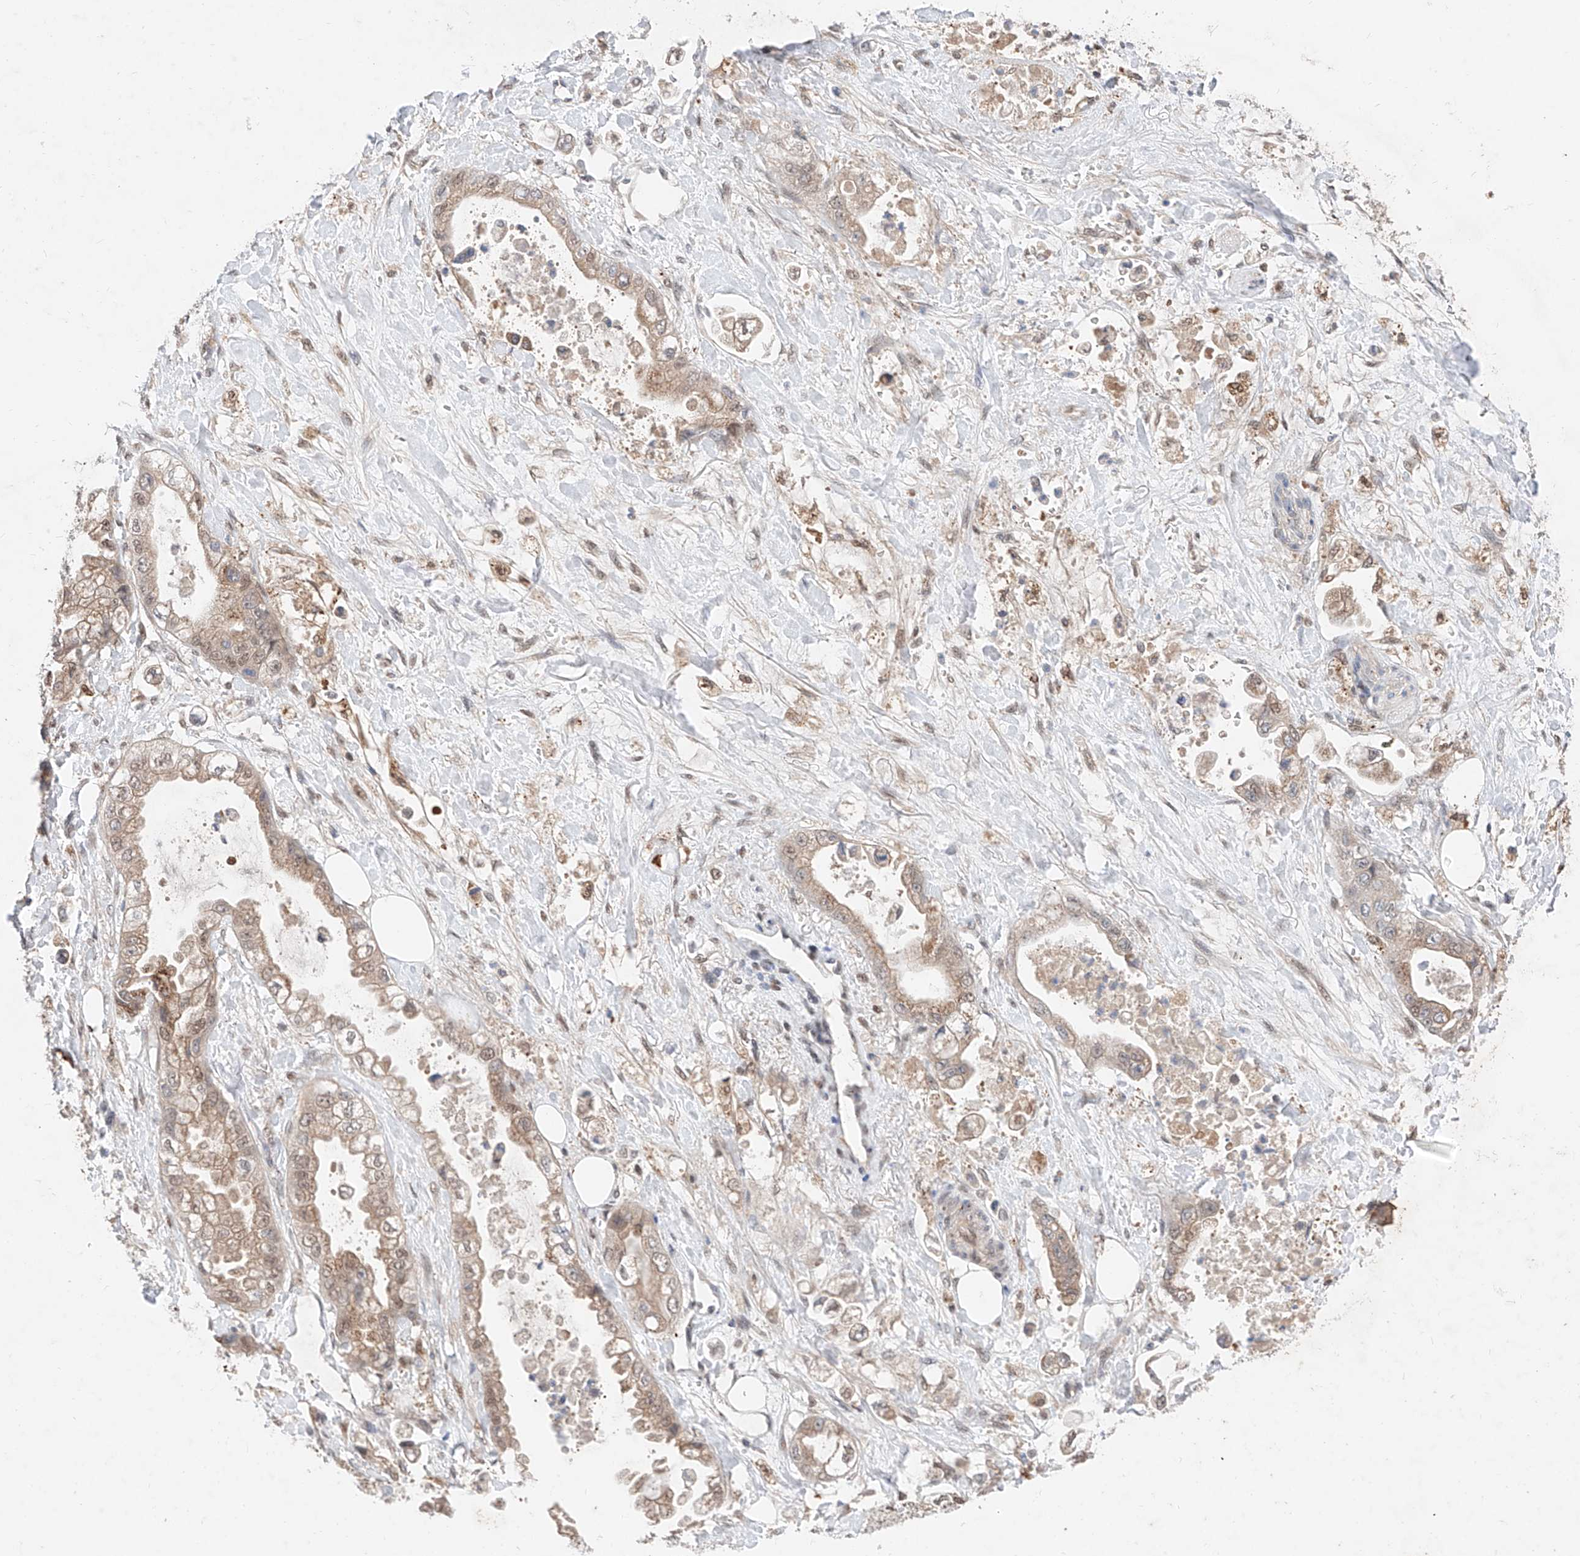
{"staining": {"intensity": "moderate", "quantity": ">75%", "location": "cytoplasmic/membranous,nuclear"}, "tissue": "stomach cancer", "cell_type": "Tumor cells", "image_type": "cancer", "snomed": [{"axis": "morphology", "description": "Adenocarcinoma, NOS"}, {"axis": "topography", "description": "Stomach"}], "caption": "About >75% of tumor cells in adenocarcinoma (stomach) reveal moderate cytoplasmic/membranous and nuclear protein expression as visualized by brown immunohistochemical staining.", "gene": "GCNT1", "patient": {"sex": "male", "age": 62}}